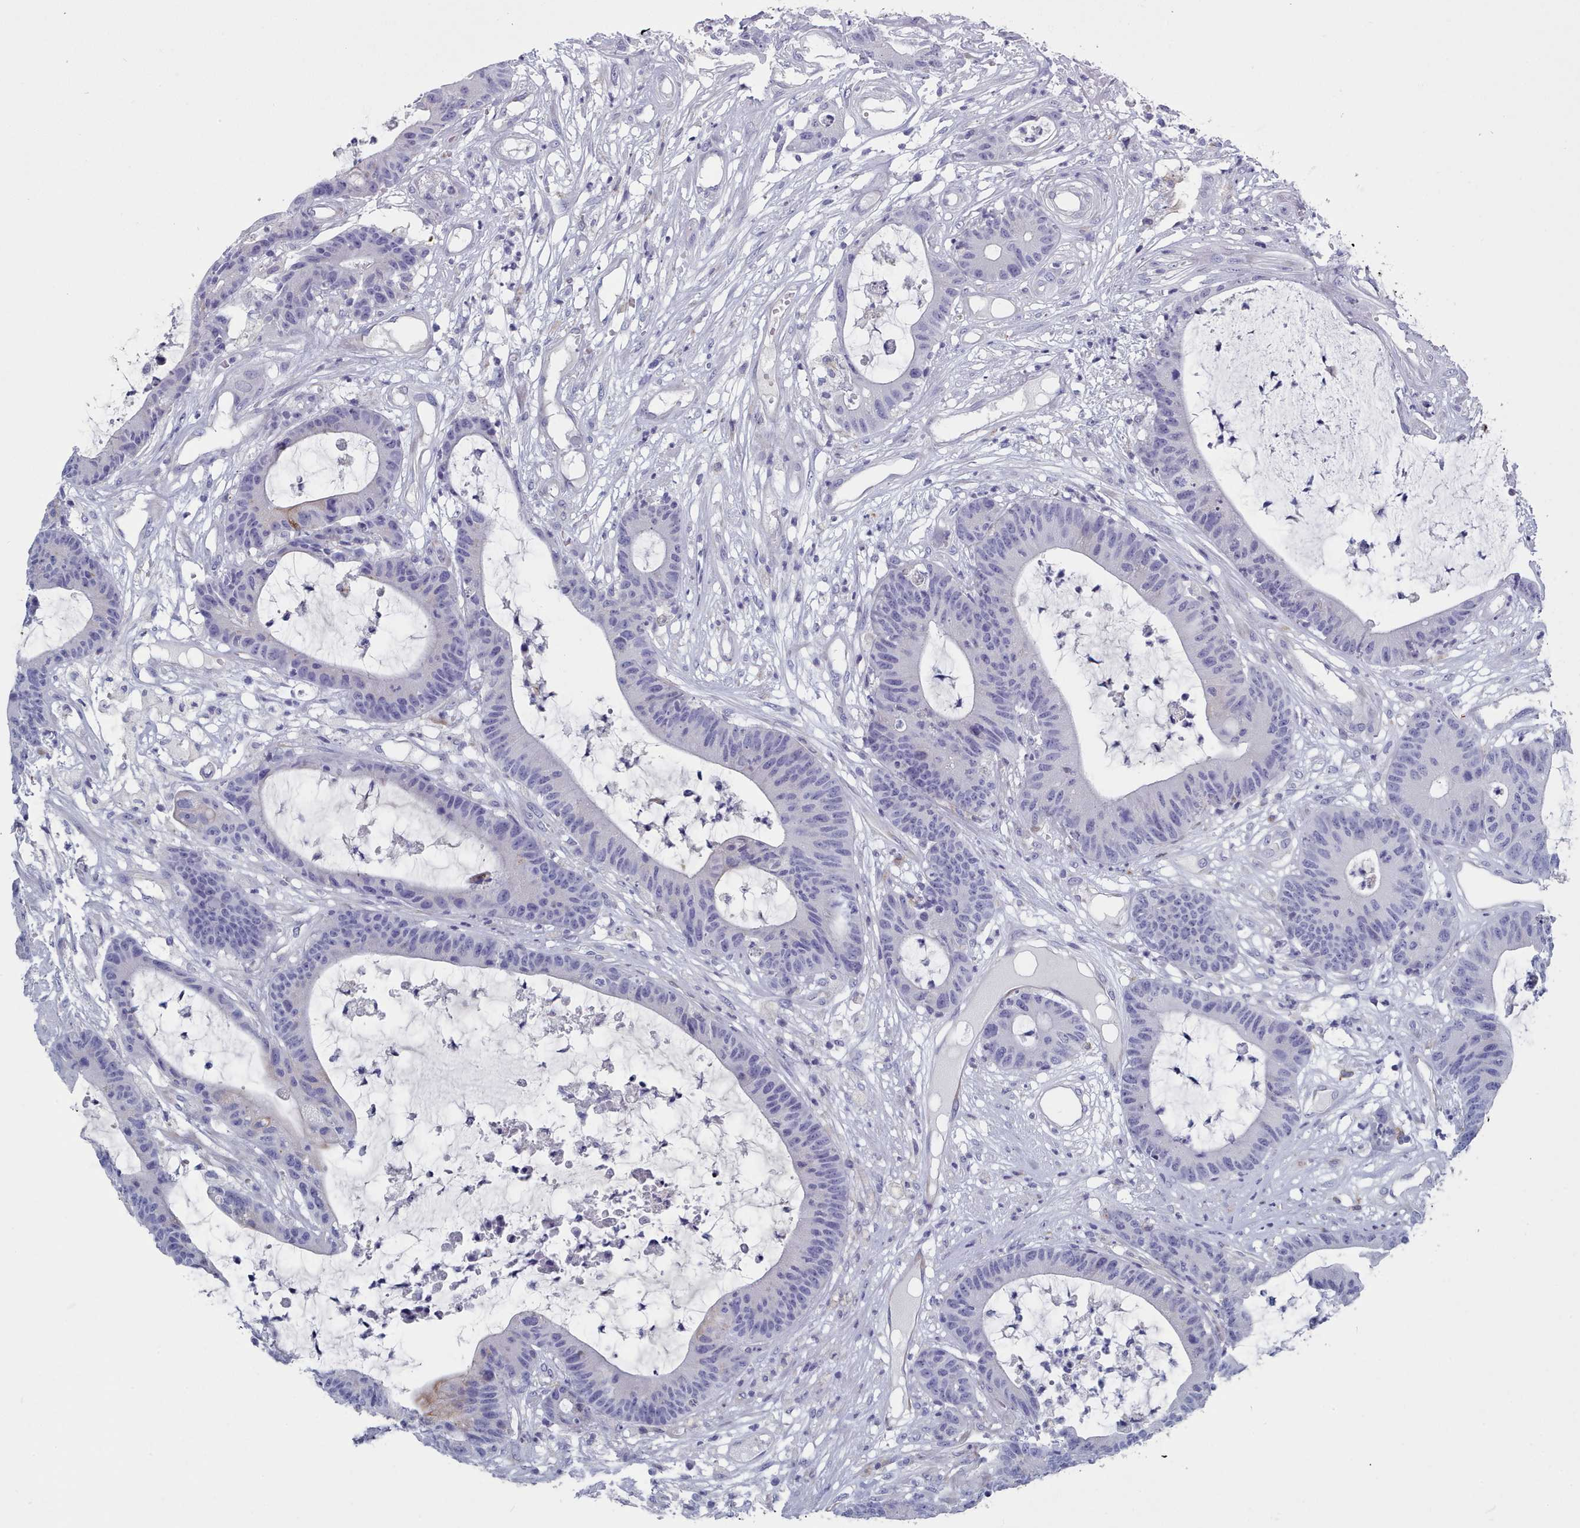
{"staining": {"intensity": "moderate", "quantity": "<25%", "location": "cytoplasmic/membranous"}, "tissue": "colorectal cancer", "cell_type": "Tumor cells", "image_type": "cancer", "snomed": [{"axis": "morphology", "description": "Adenocarcinoma, NOS"}, {"axis": "topography", "description": "Colon"}], "caption": "Colorectal cancer (adenocarcinoma) was stained to show a protein in brown. There is low levels of moderate cytoplasmic/membranous positivity in approximately <25% of tumor cells.", "gene": "PDE4C", "patient": {"sex": "female", "age": 84}}